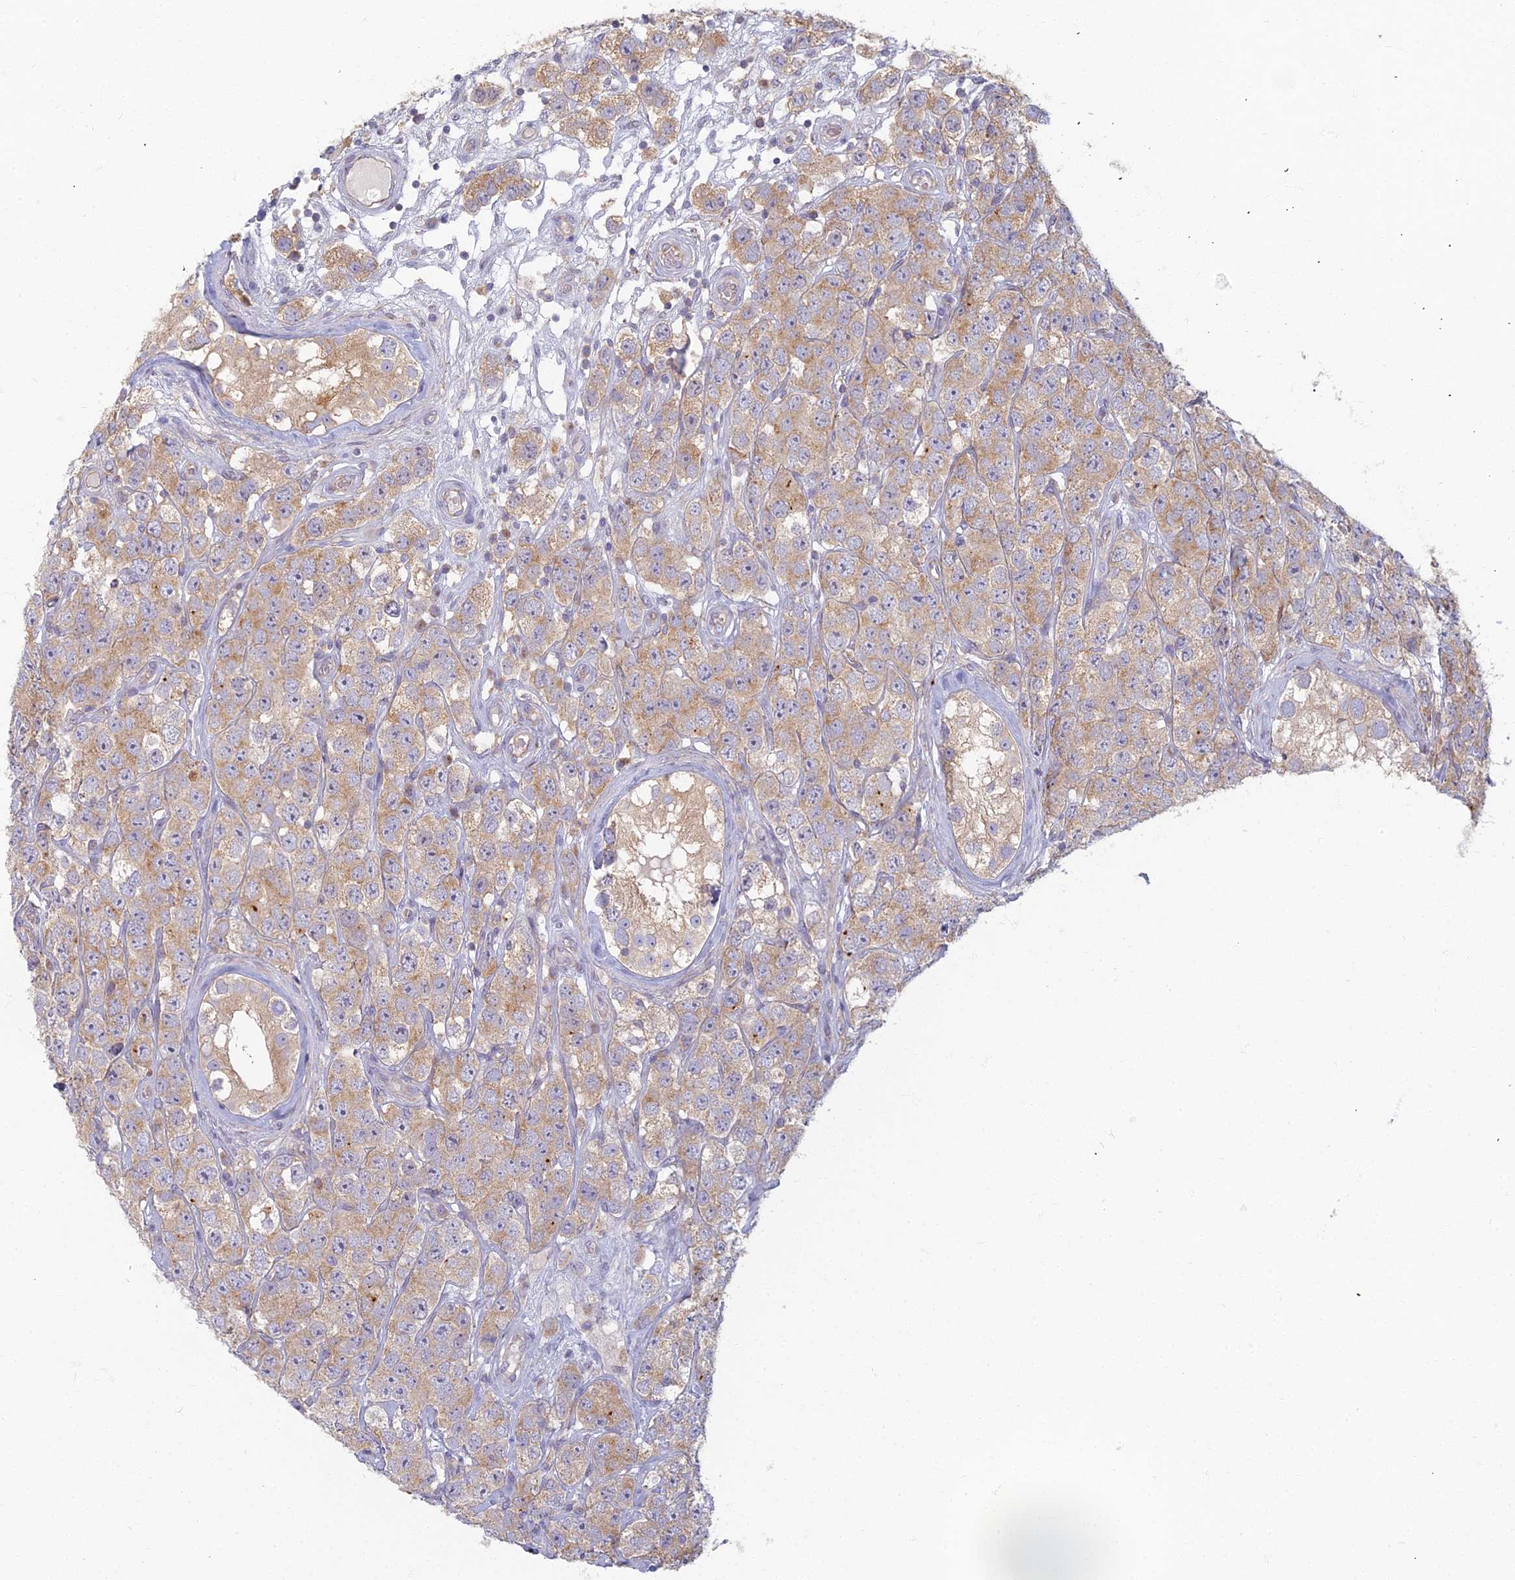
{"staining": {"intensity": "moderate", "quantity": "<25%", "location": "cytoplasmic/membranous"}, "tissue": "testis cancer", "cell_type": "Tumor cells", "image_type": "cancer", "snomed": [{"axis": "morphology", "description": "Seminoma, NOS"}, {"axis": "topography", "description": "Testis"}], "caption": "This is an image of immunohistochemistry (IHC) staining of testis cancer (seminoma), which shows moderate expression in the cytoplasmic/membranous of tumor cells.", "gene": "PROX2", "patient": {"sex": "male", "age": 28}}